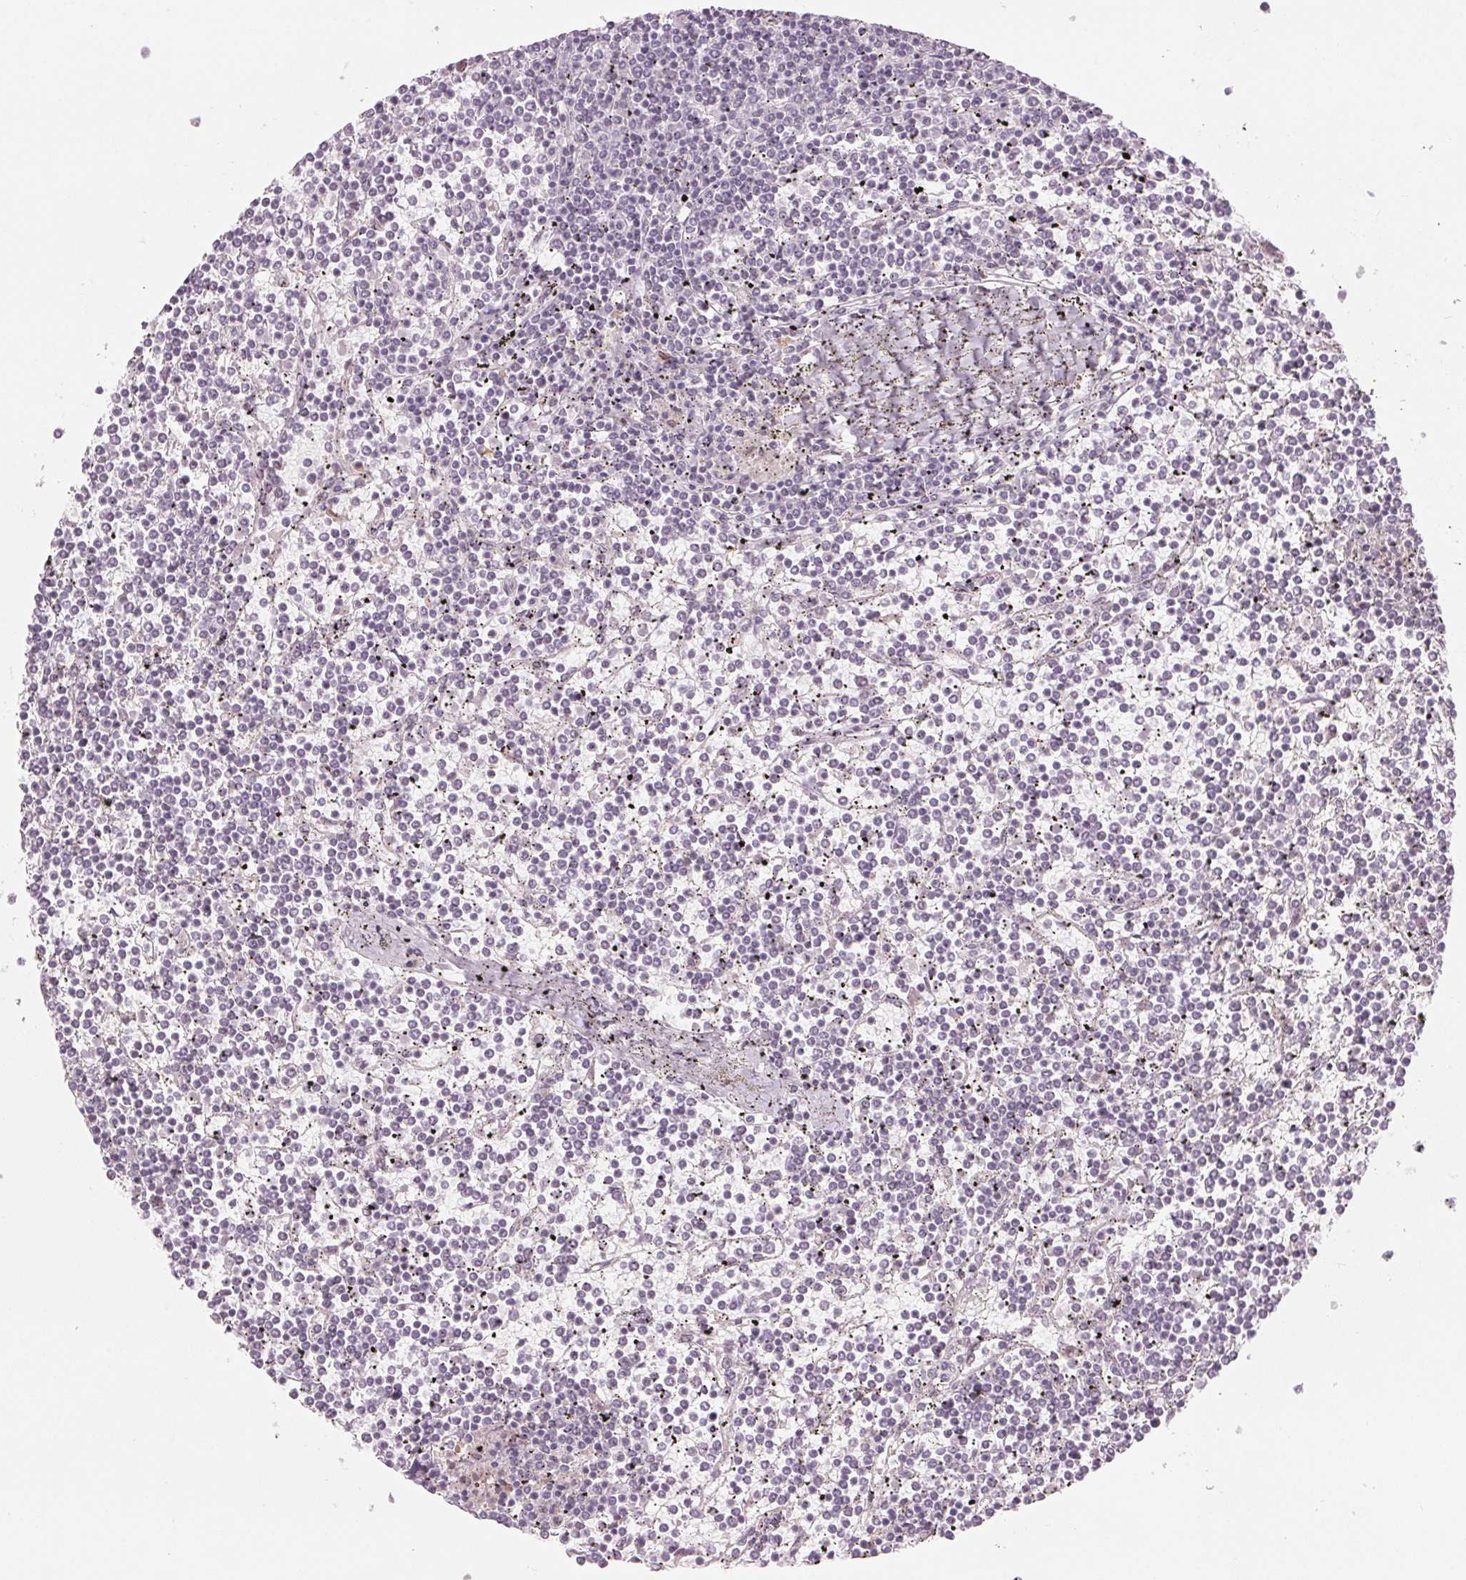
{"staining": {"intensity": "negative", "quantity": "none", "location": "none"}, "tissue": "lymphoma", "cell_type": "Tumor cells", "image_type": "cancer", "snomed": [{"axis": "morphology", "description": "Malignant lymphoma, non-Hodgkin's type, Low grade"}, {"axis": "topography", "description": "Spleen"}], "caption": "Immunohistochemistry (IHC) micrograph of low-grade malignant lymphoma, non-Hodgkin's type stained for a protein (brown), which displays no staining in tumor cells.", "gene": "TMED6", "patient": {"sex": "female", "age": 19}}